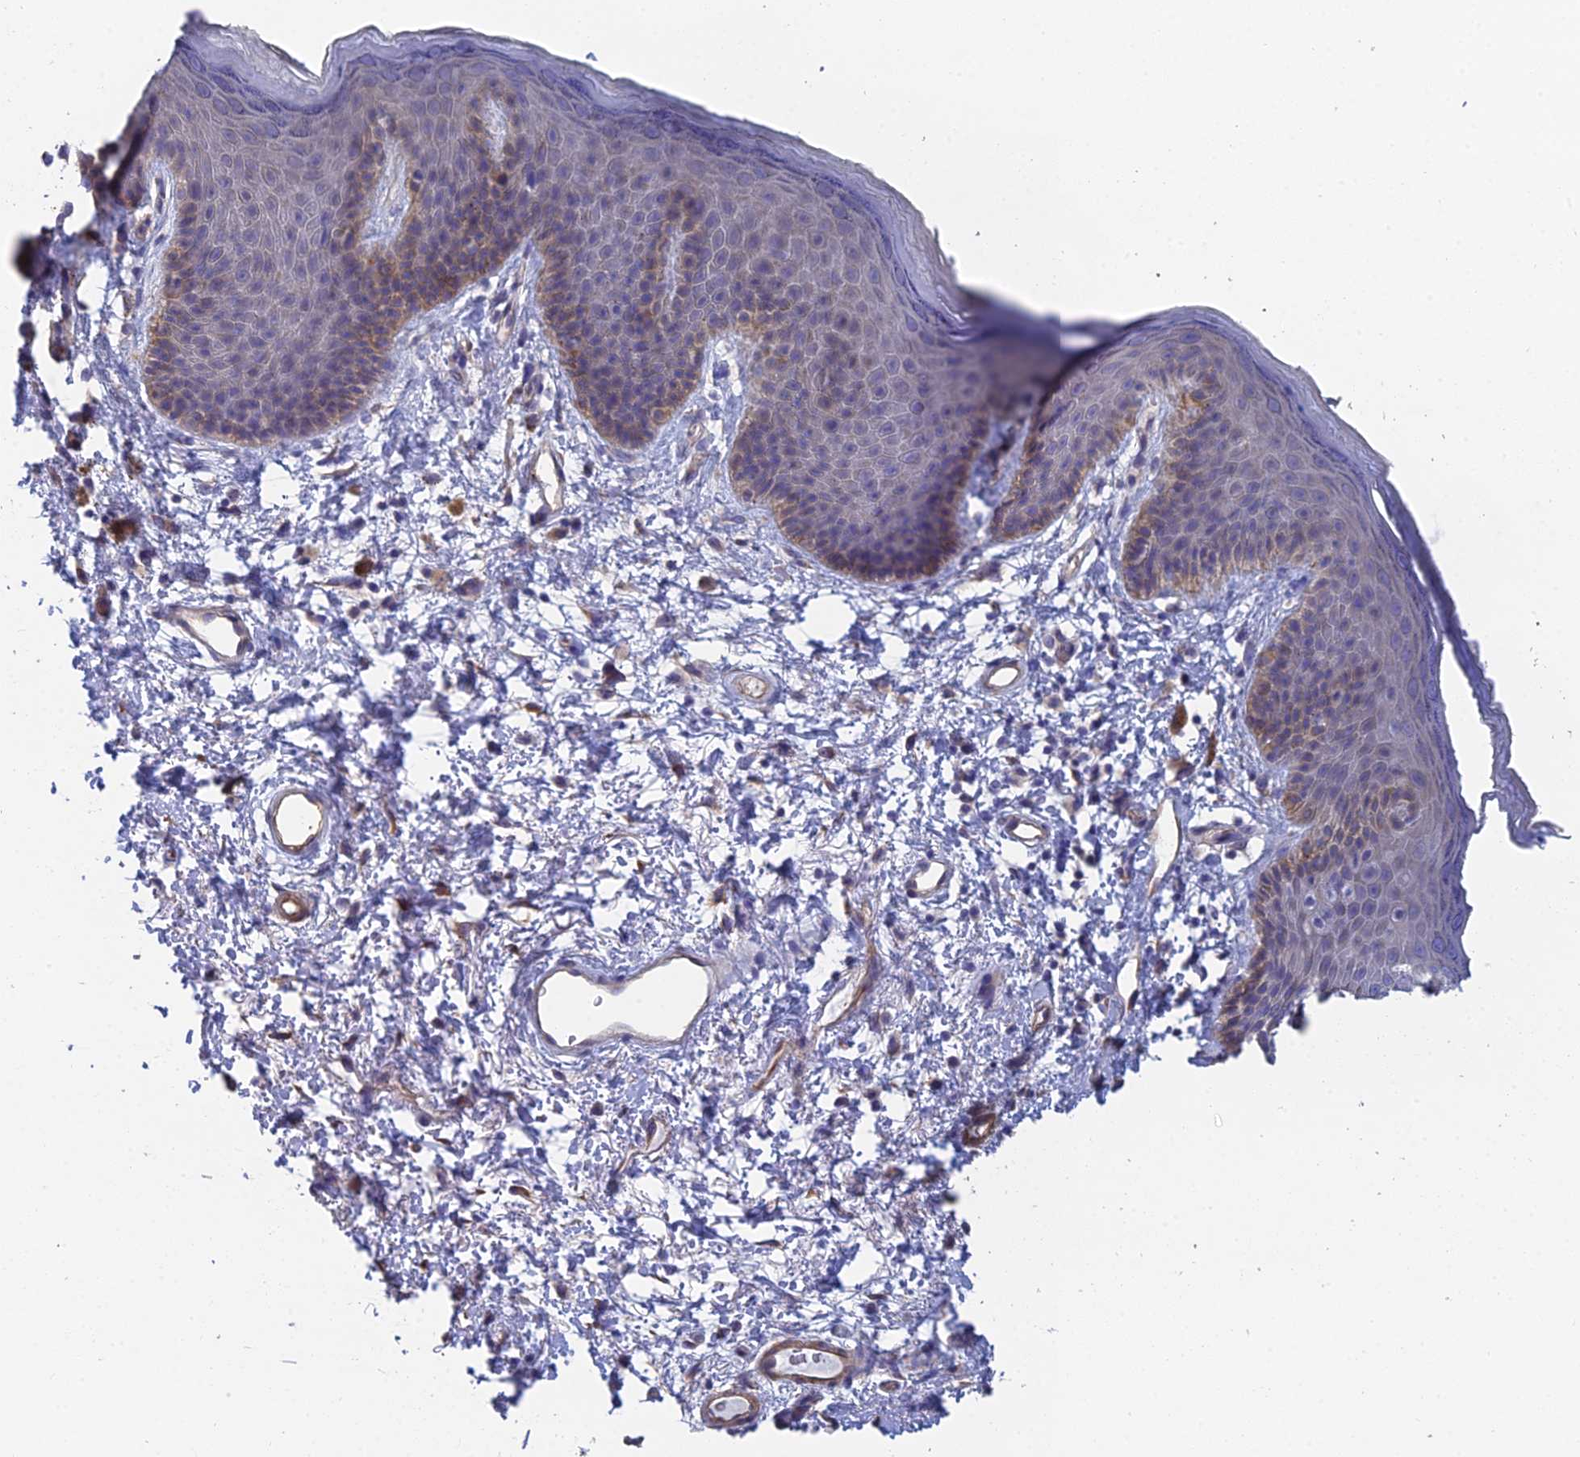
{"staining": {"intensity": "moderate", "quantity": "<25%", "location": "cytoplasmic/membranous"}, "tissue": "skin", "cell_type": "Epidermal cells", "image_type": "normal", "snomed": [{"axis": "morphology", "description": "Normal tissue, NOS"}, {"axis": "topography", "description": "Anal"}], "caption": "This photomicrograph displays IHC staining of benign skin, with low moderate cytoplasmic/membranous positivity in about <25% of epidermal cells.", "gene": "PCDHA5", "patient": {"sex": "female", "age": 46}}